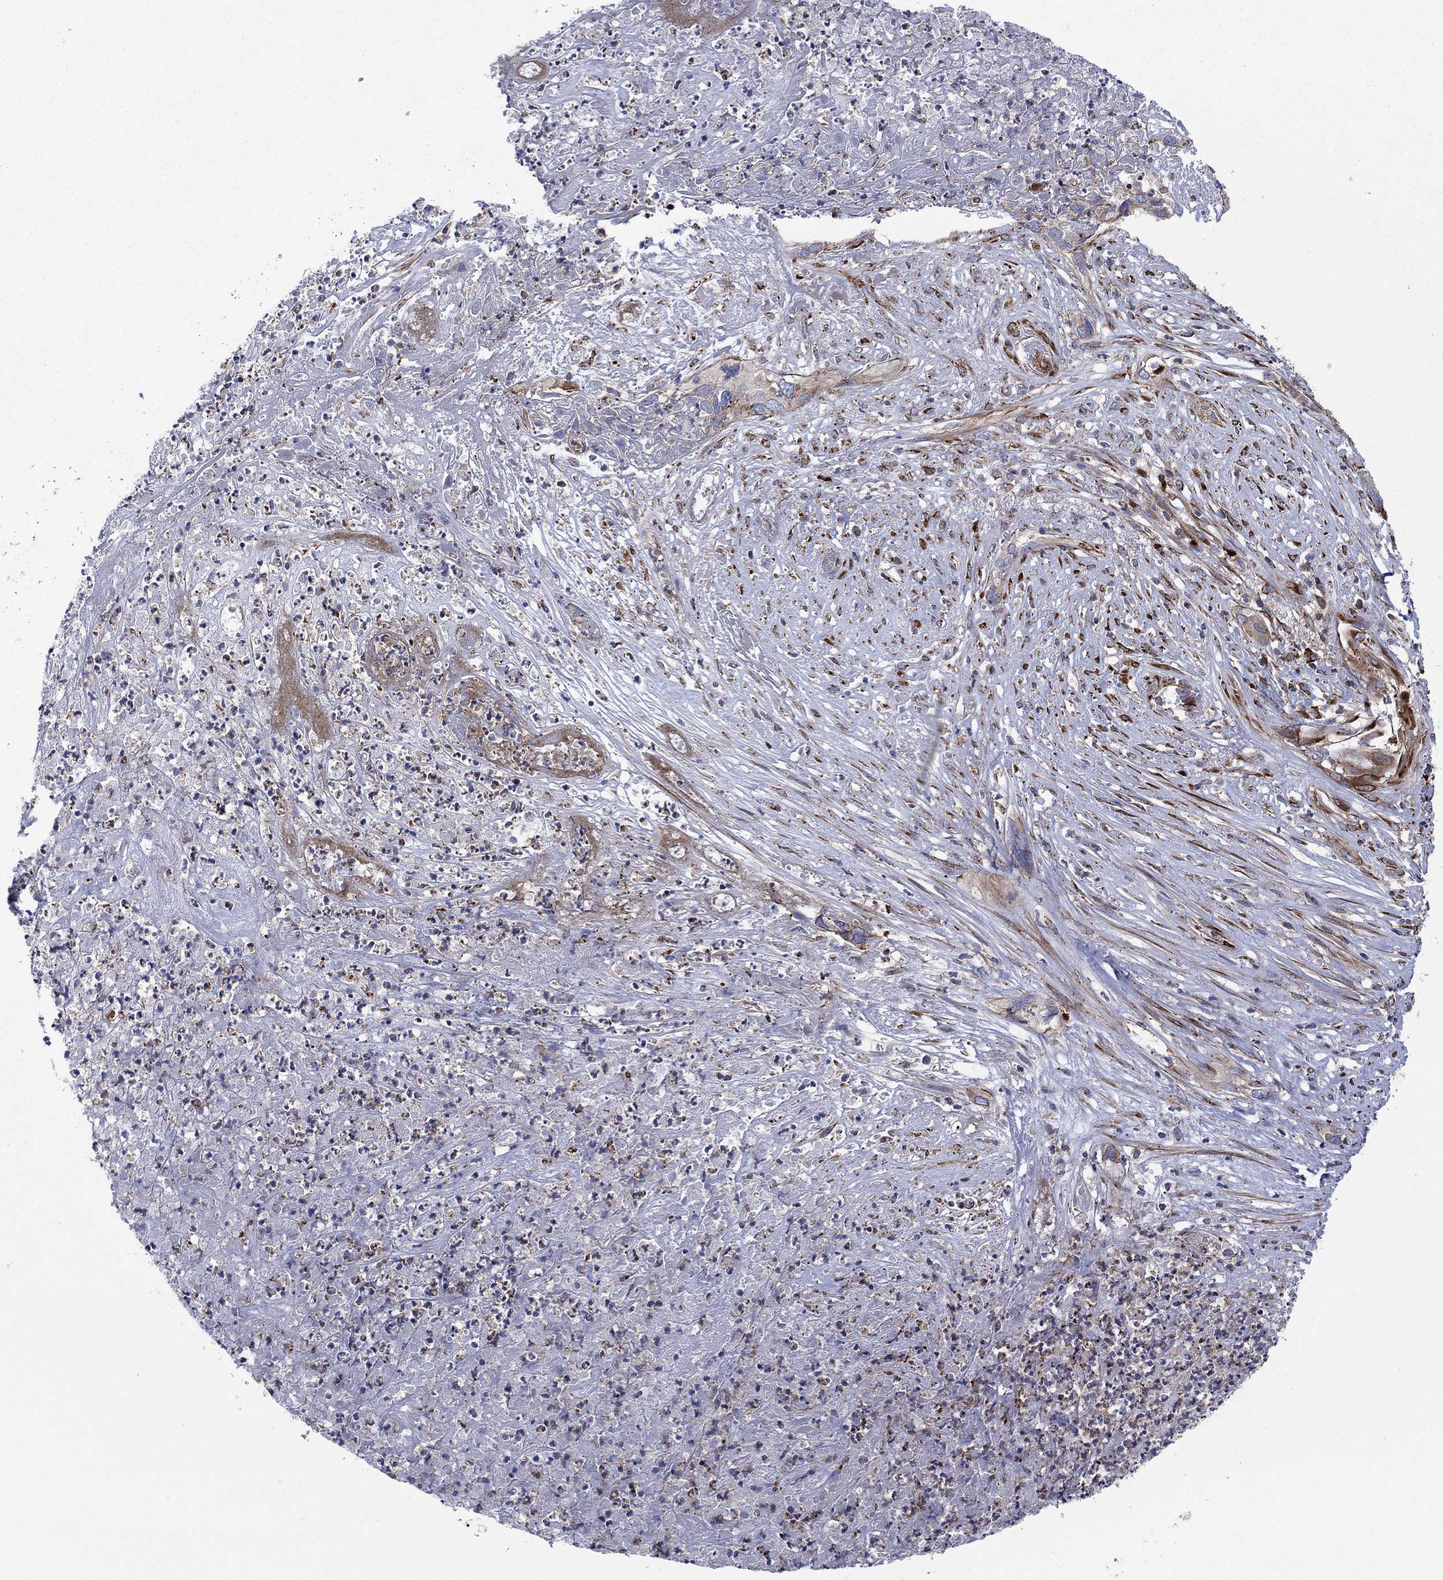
{"staining": {"intensity": "weak", "quantity": "25%-75%", "location": "cytoplasmic/membranous"}, "tissue": "cervical cancer", "cell_type": "Tumor cells", "image_type": "cancer", "snomed": [{"axis": "morphology", "description": "Squamous cell carcinoma, NOS"}, {"axis": "topography", "description": "Cervix"}], "caption": "This micrograph demonstrates cervical cancer (squamous cell carcinoma) stained with immunohistochemistry to label a protein in brown. The cytoplasmic/membranous of tumor cells show weak positivity for the protein. Nuclei are counter-stained blue.", "gene": "PAG1", "patient": {"sex": "female", "age": 57}}